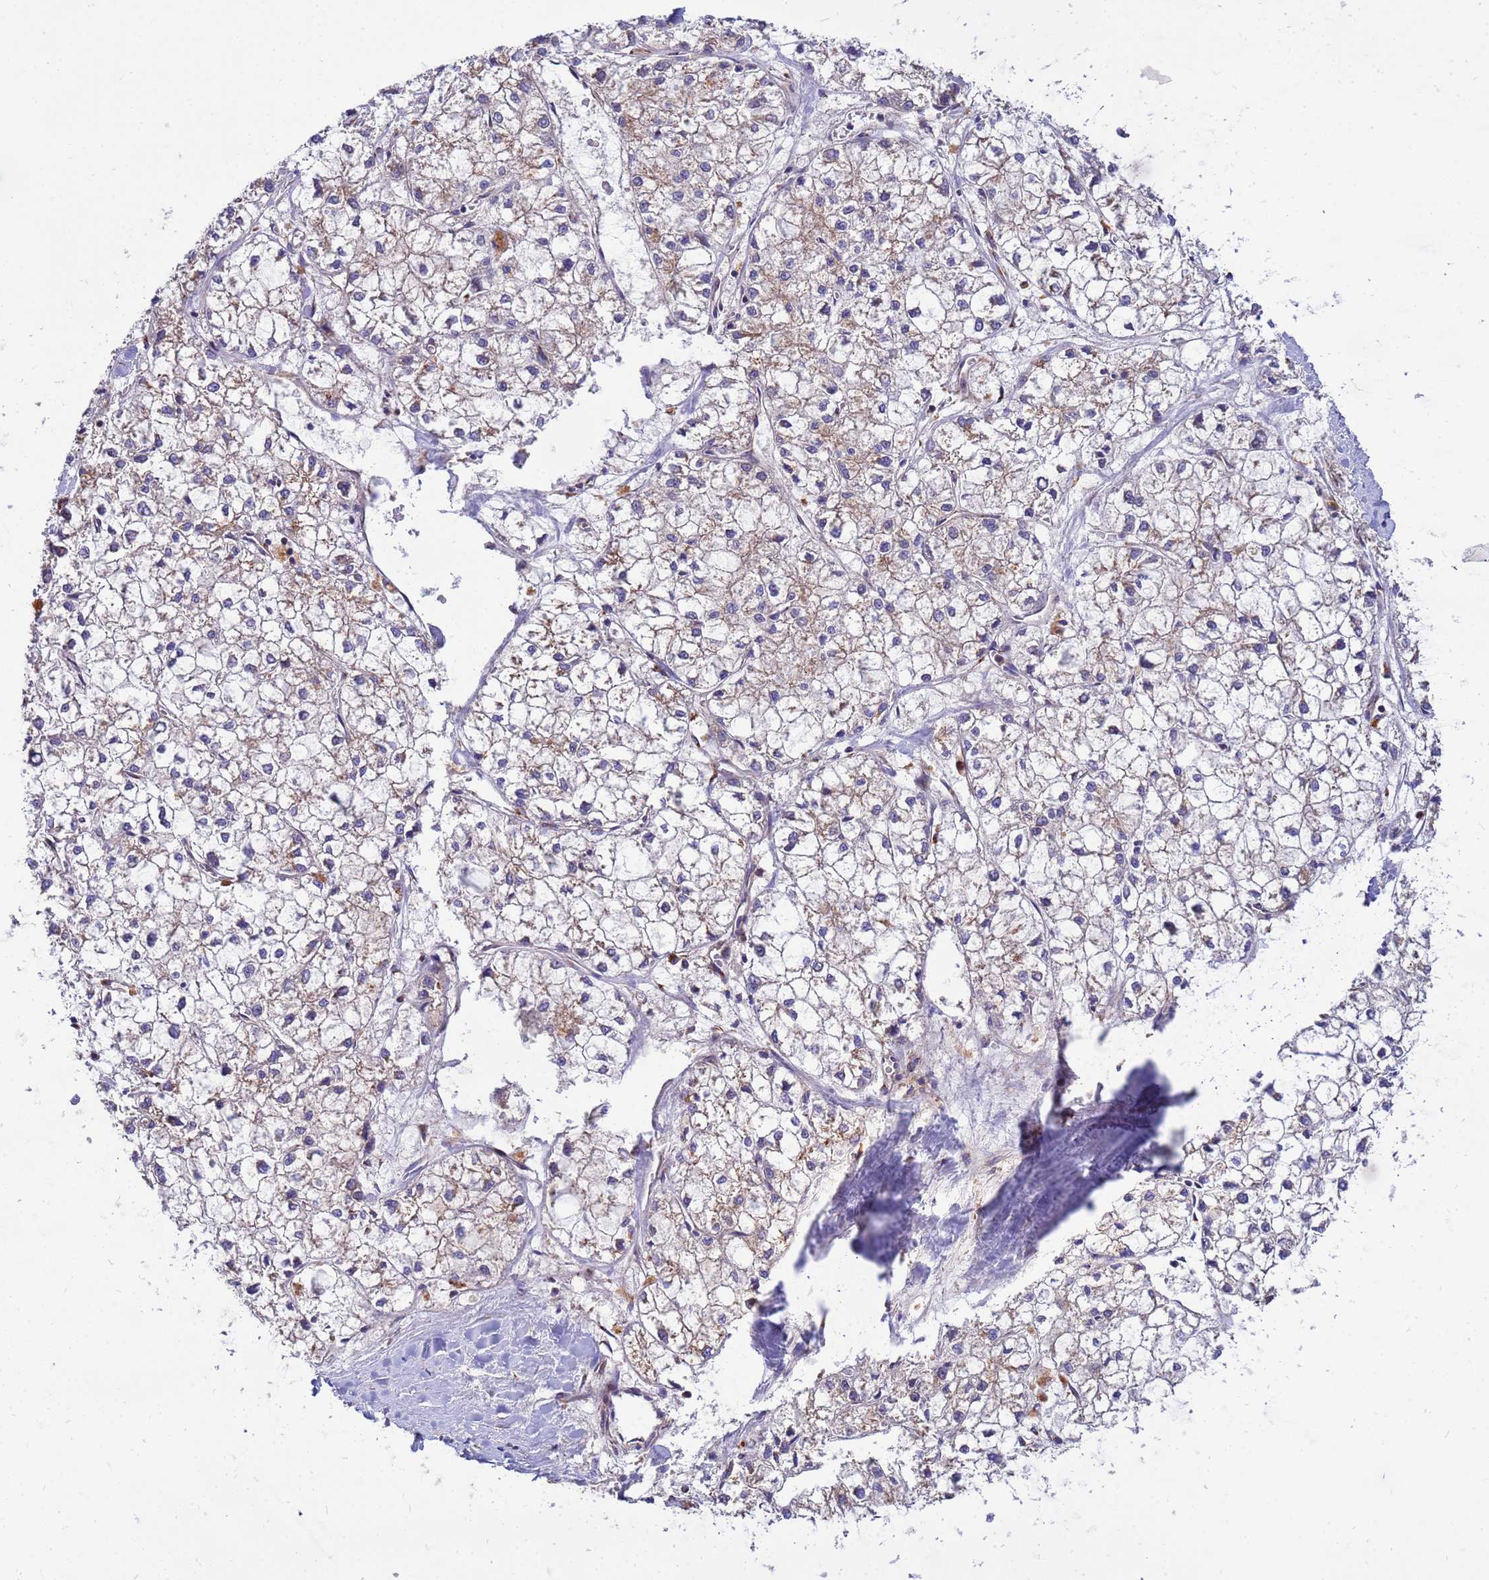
{"staining": {"intensity": "weak", "quantity": "25%-75%", "location": "cytoplasmic/membranous"}, "tissue": "liver cancer", "cell_type": "Tumor cells", "image_type": "cancer", "snomed": [{"axis": "morphology", "description": "Carcinoma, Hepatocellular, NOS"}, {"axis": "topography", "description": "Liver"}], "caption": "The histopathology image displays staining of liver hepatocellular carcinoma, revealing weak cytoplasmic/membranous protein staining (brown color) within tumor cells.", "gene": "HPS3", "patient": {"sex": "female", "age": 43}}